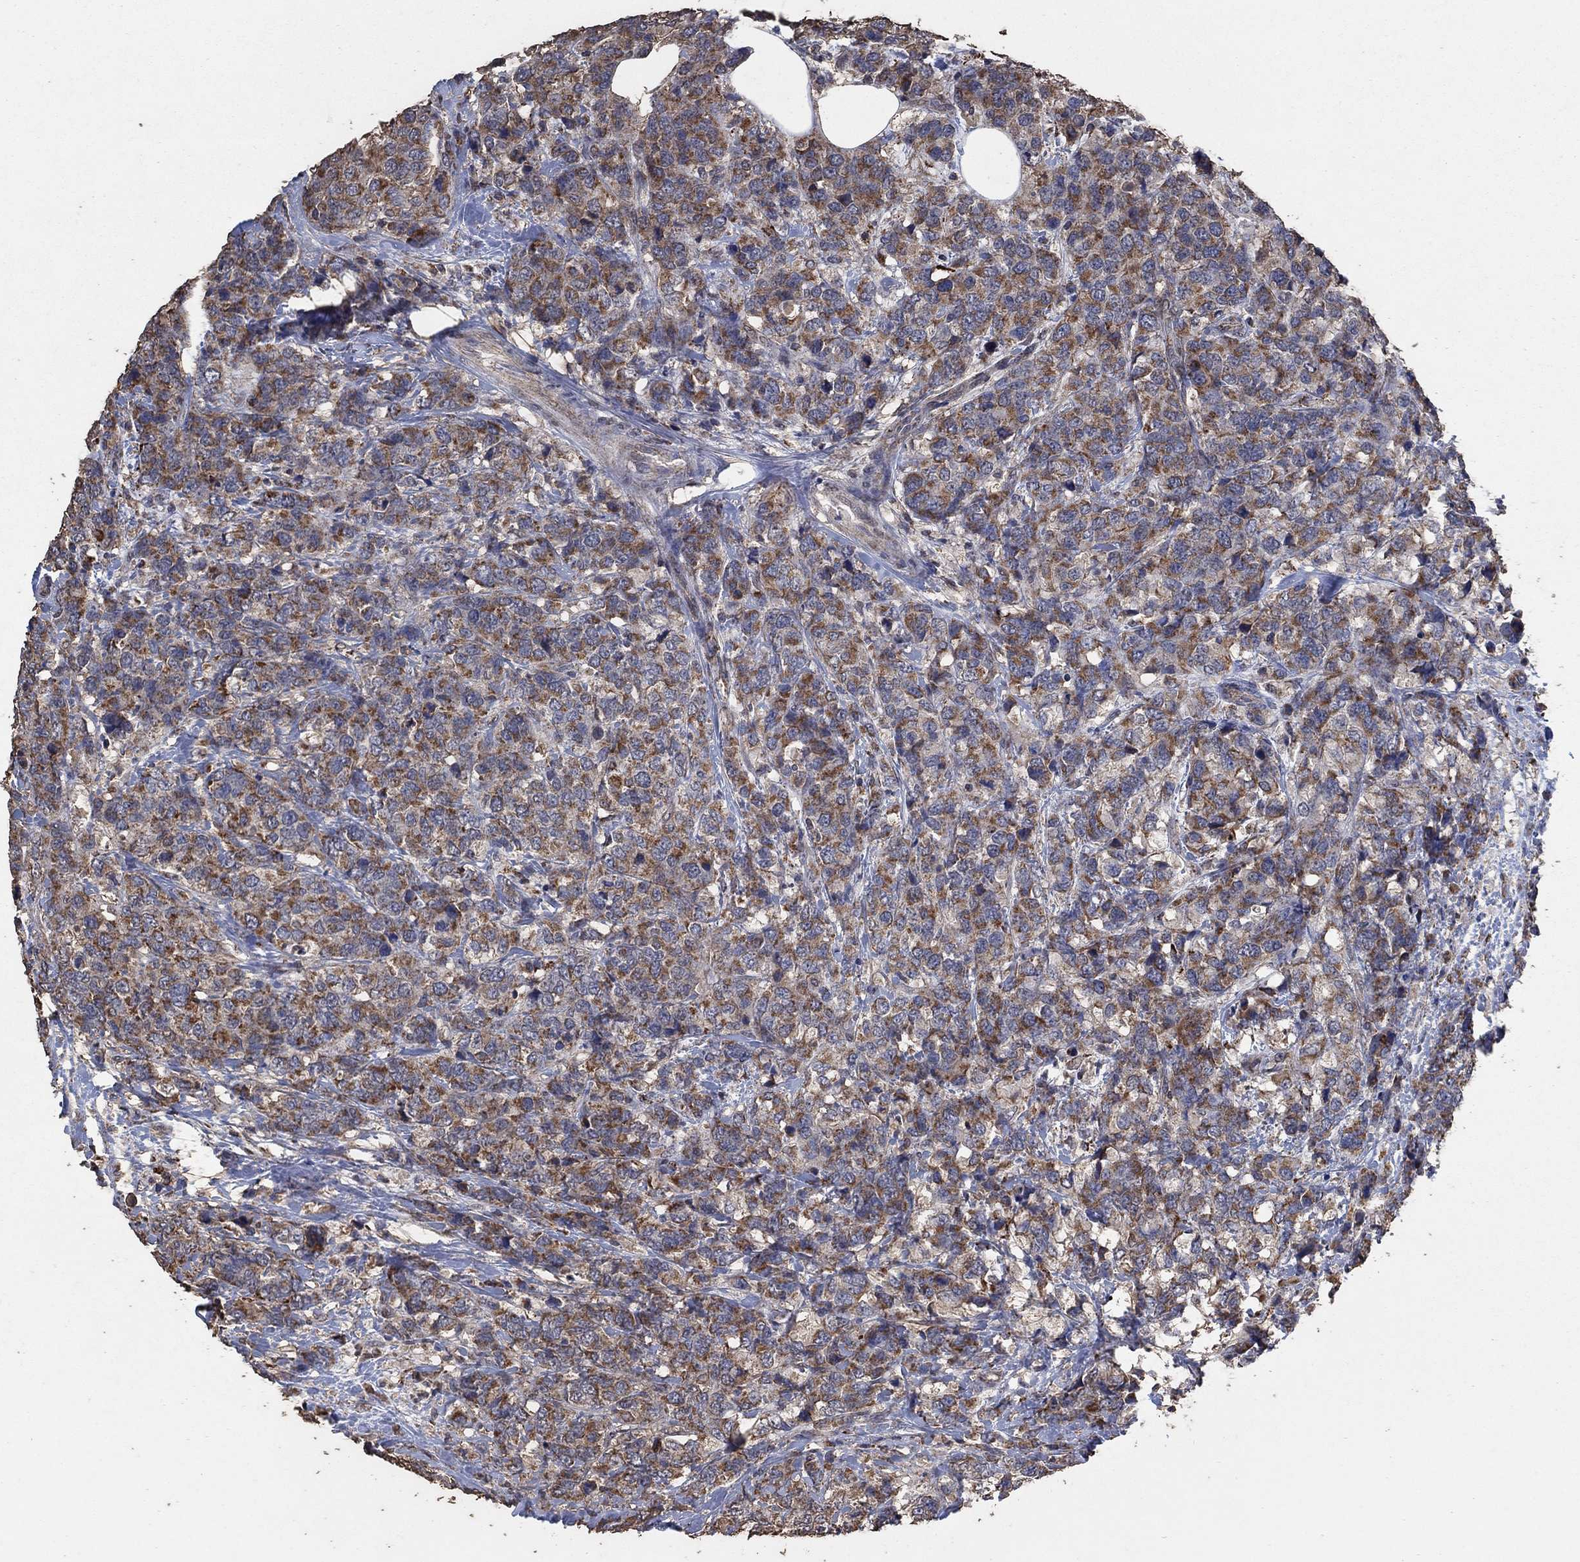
{"staining": {"intensity": "strong", "quantity": "25%-75%", "location": "cytoplasmic/membranous"}, "tissue": "breast cancer", "cell_type": "Tumor cells", "image_type": "cancer", "snomed": [{"axis": "morphology", "description": "Lobular carcinoma"}, {"axis": "topography", "description": "Breast"}], "caption": "There is high levels of strong cytoplasmic/membranous expression in tumor cells of breast lobular carcinoma, as demonstrated by immunohistochemical staining (brown color).", "gene": "MRPS24", "patient": {"sex": "female", "age": 59}}